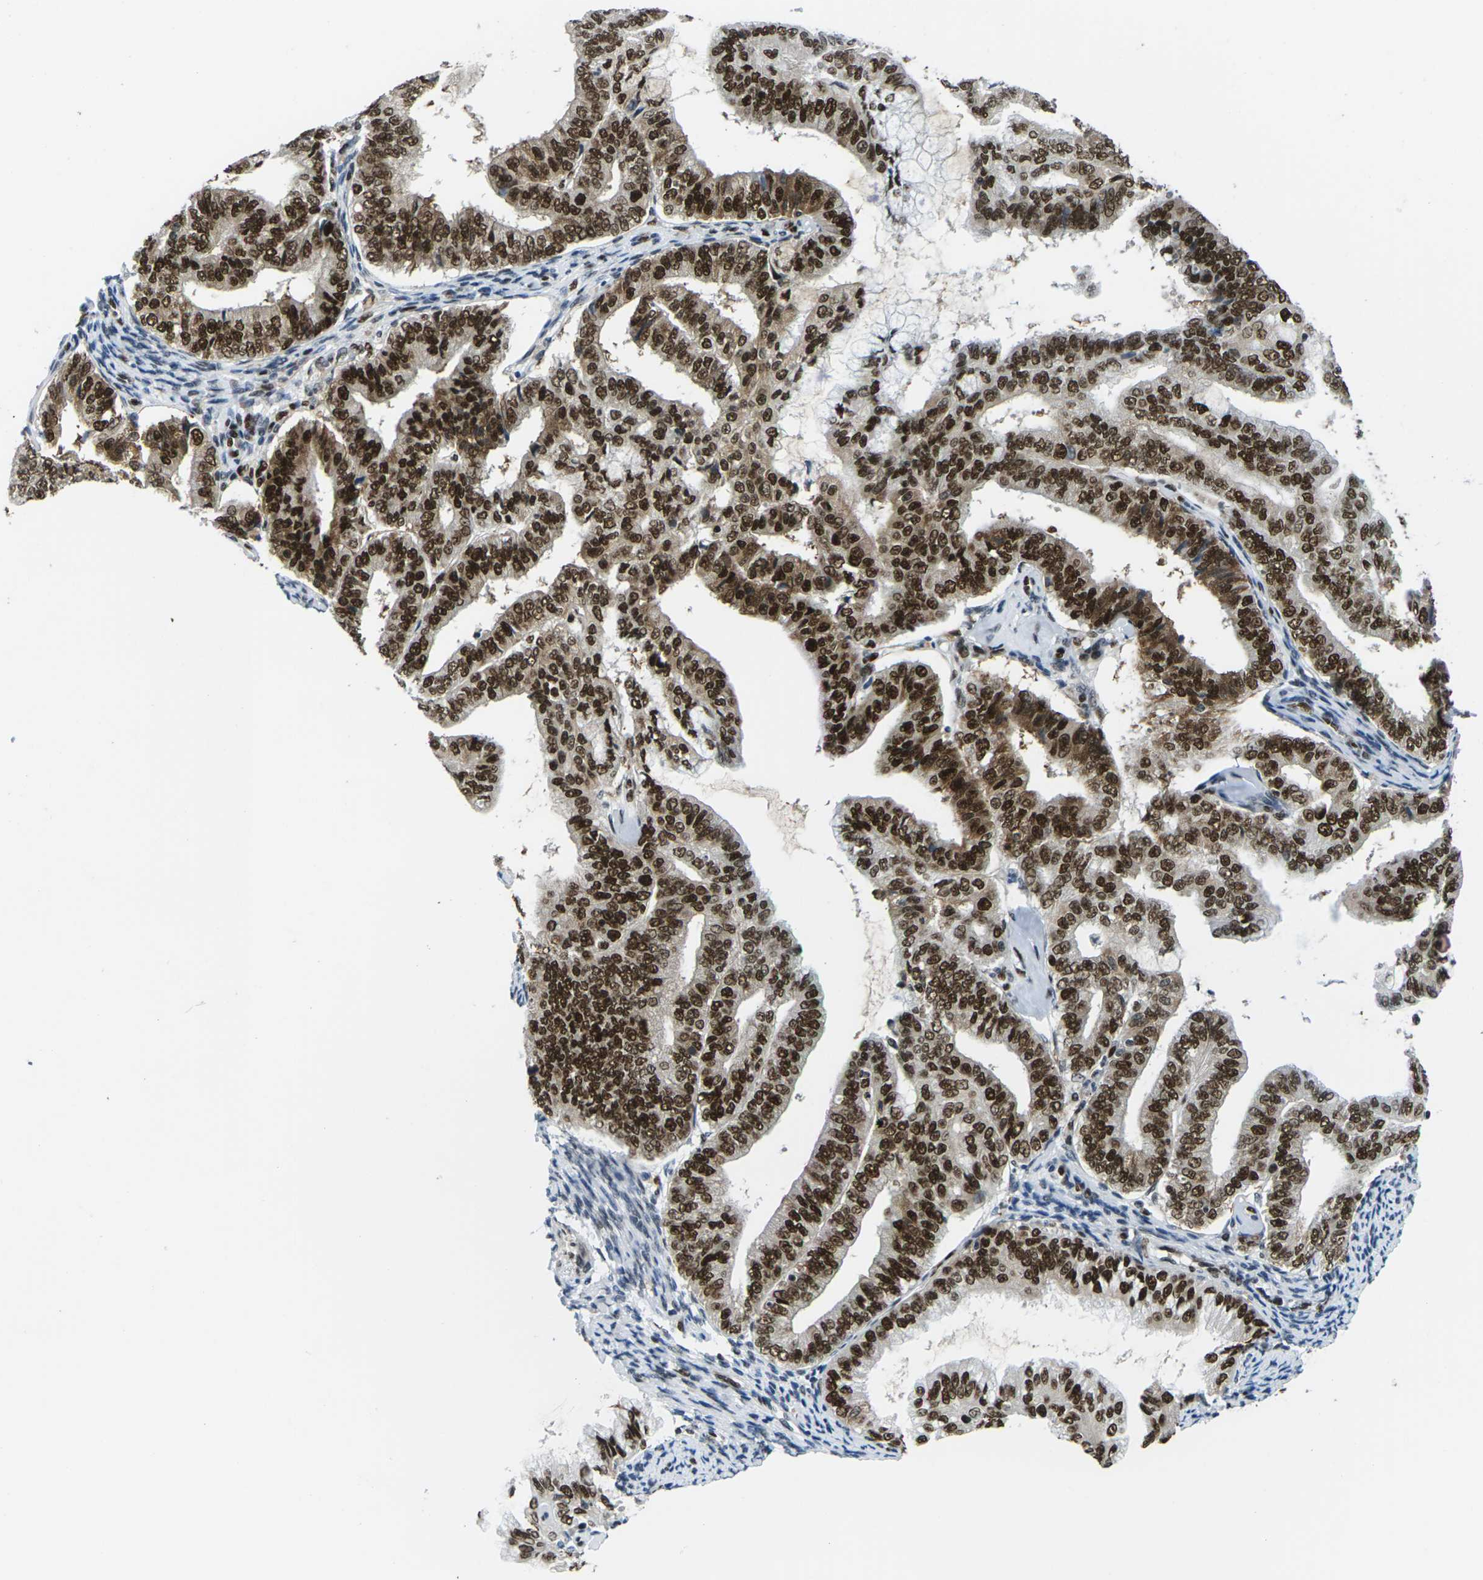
{"staining": {"intensity": "strong", "quantity": ">75%", "location": "nuclear"}, "tissue": "endometrial cancer", "cell_type": "Tumor cells", "image_type": "cancer", "snomed": [{"axis": "morphology", "description": "Adenocarcinoma, NOS"}, {"axis": "topography", "description": "Endometrium"}], "caption": "Human endometrial cancer stained with a protein marker exhibits strong staining in tumor cells.", "gene": "PSME3", "patient": {"sex": "female", "age": 63}}